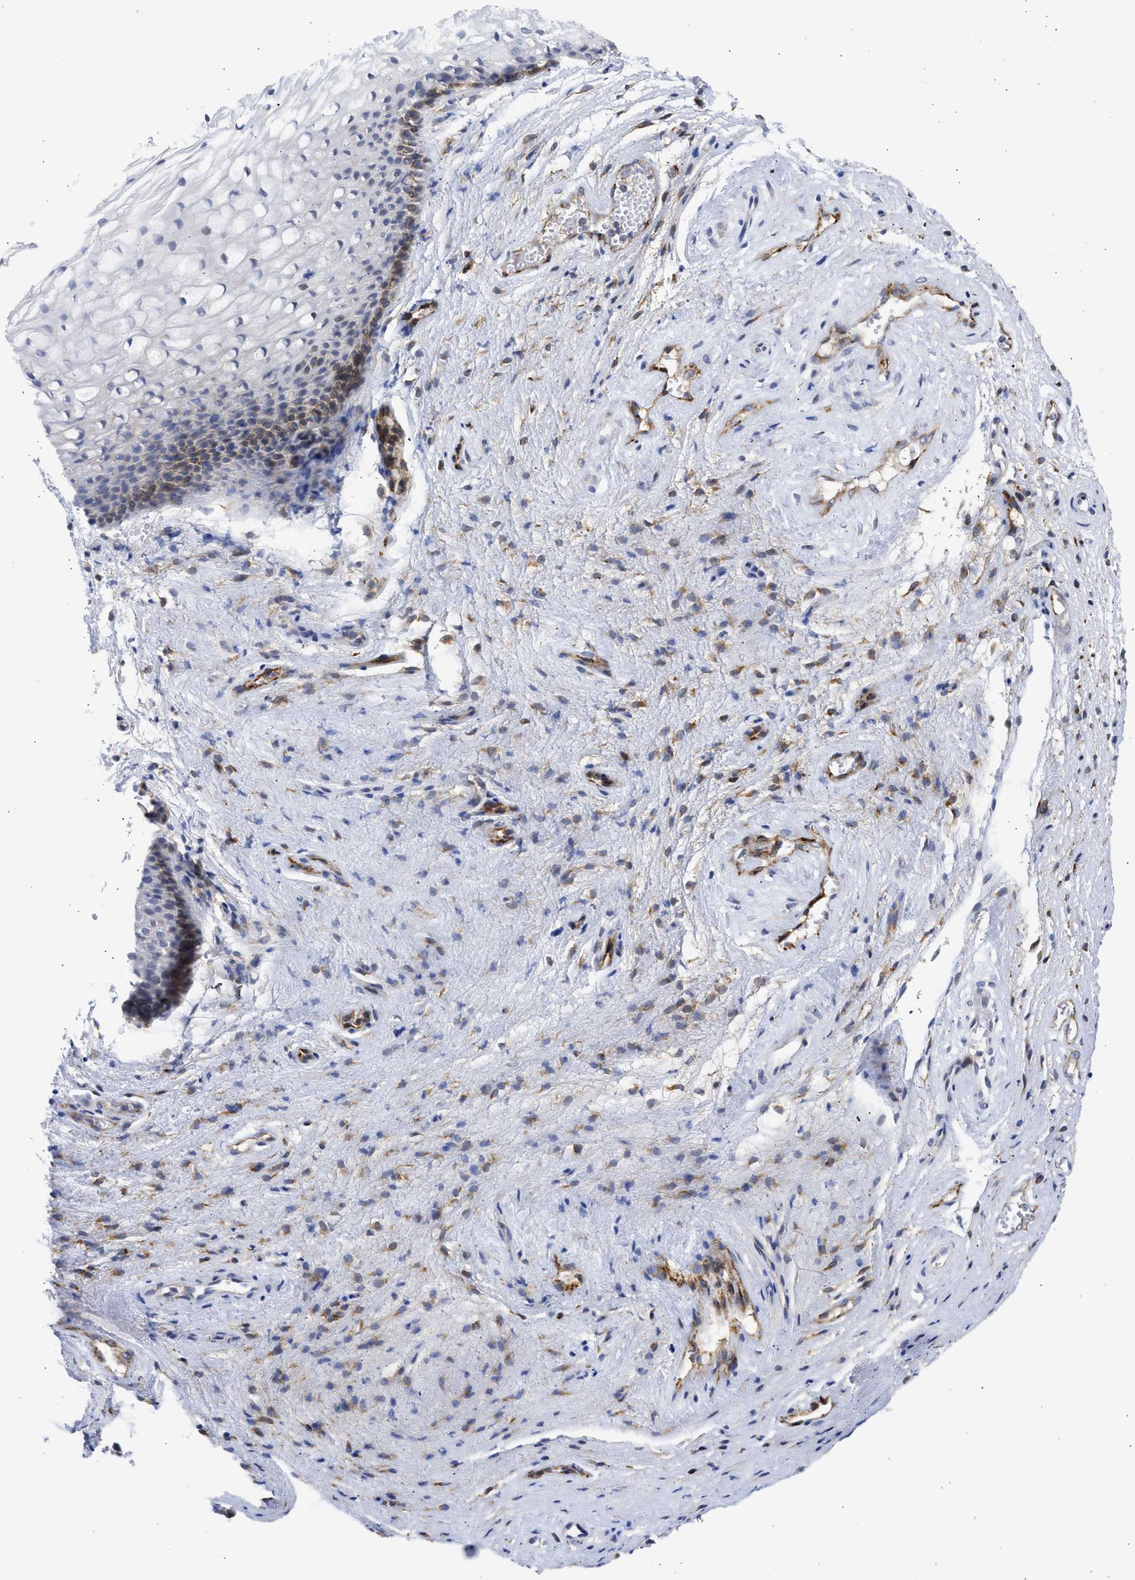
{"staining": {"intensity": "moderate", "quantity": "<25%", "location": "cytoplasmic/membranous"}, "tissue": "vagina", "cell_type": "Squamous epithelial cells", "image_type": "normal", "snomed": [{"axis": "morphology", "description": "Normal tissue, NOS"}, {"axis": "topography", "description": "Vagina"}], "caption": "High-power microscopy captured an immunohistochemistry (IHC) micrograph of unremarkable vagina, revealing moderate cytoplasmic/membranous positivity in about <25% of squamous epithelial cells.", "gene": "TMED1", "patient": {"sex": "female", "age": 34}}